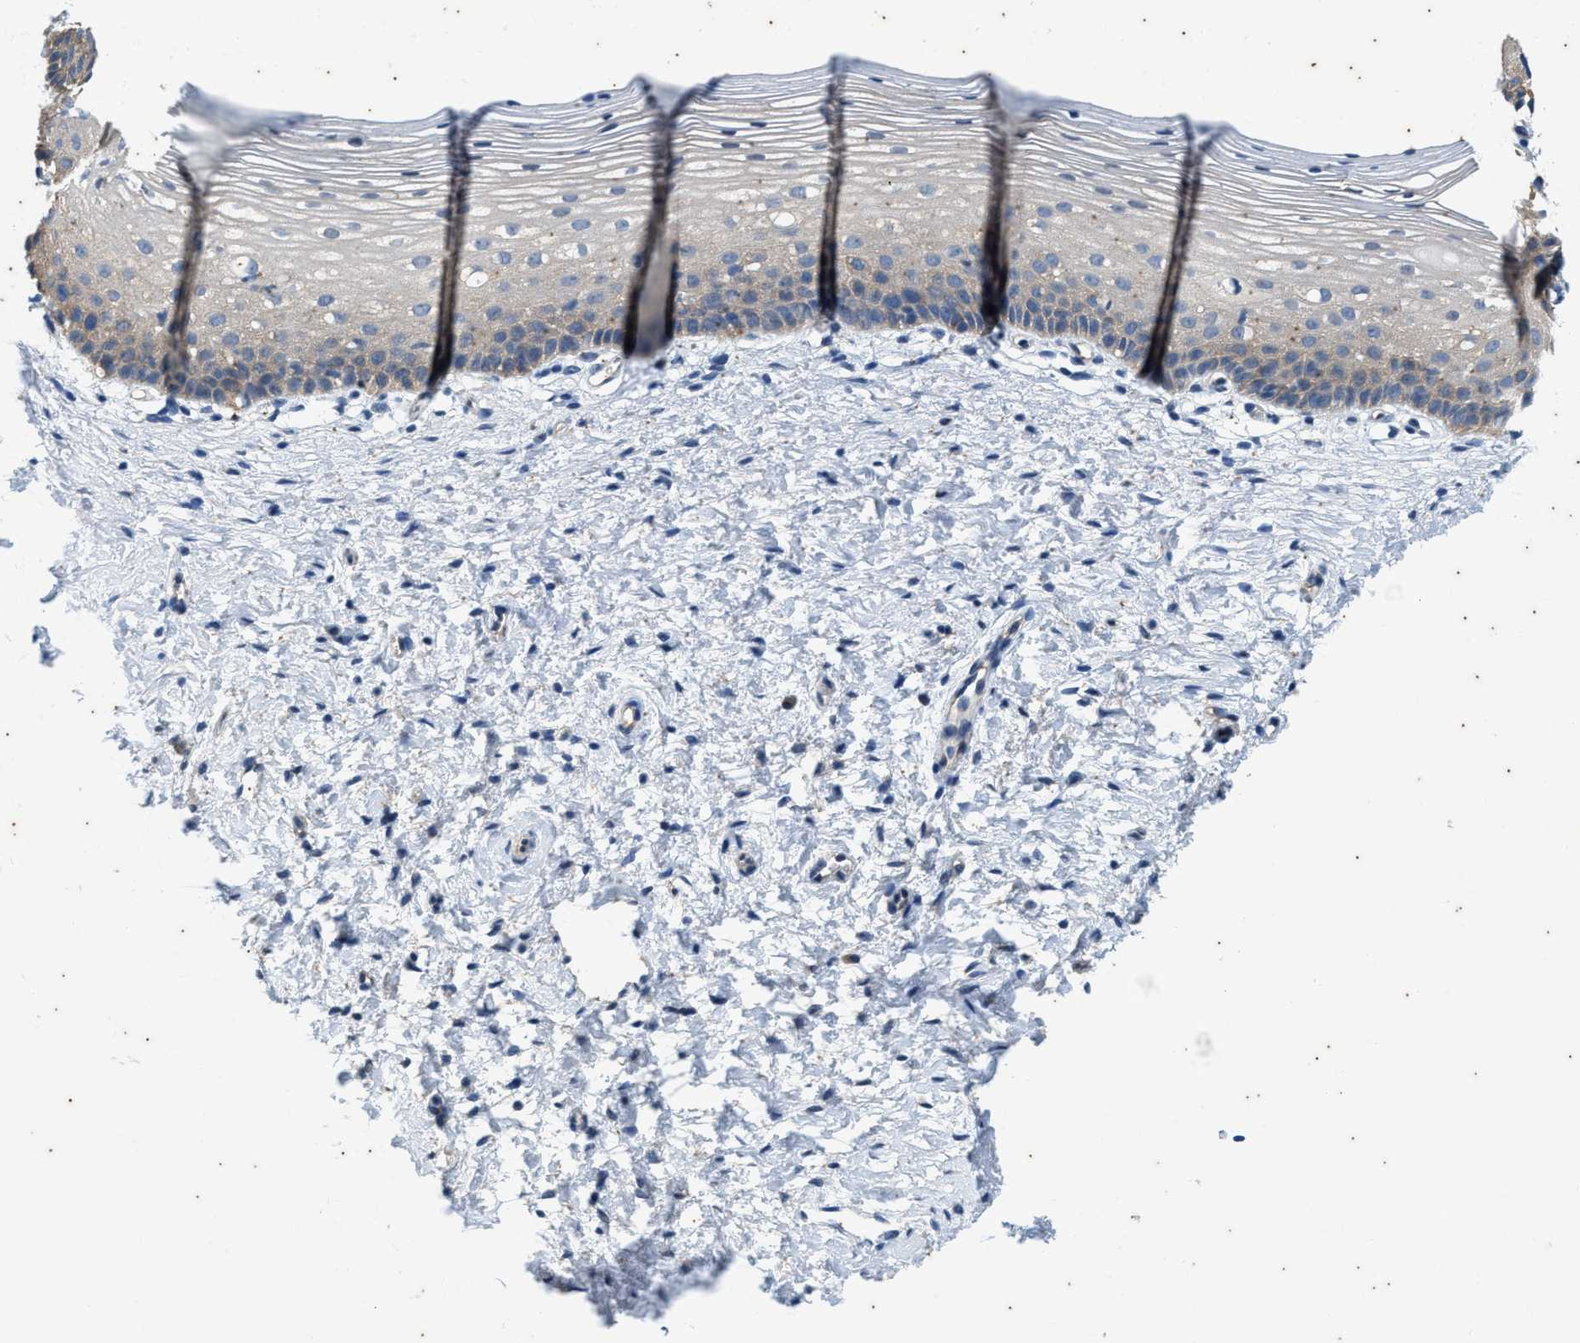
{"staining": {"intensity": "negative", "quantity": "none", "location": "none"}, "tissue": "cervix", "cell_type": "Glandular cells", "image_type": "normal", "snomed": [{"axis": "morphology", "description": "Normal tissue, NOS"}, {"axis": "topography", "description": "Cervix"}], "caption": "This is a histopathology image of immunohistochemistry staining of normal cervix, which shows no expression in glandular cells.", "gene": "COX19", "patient": {"sex": "female", "age": 72}}